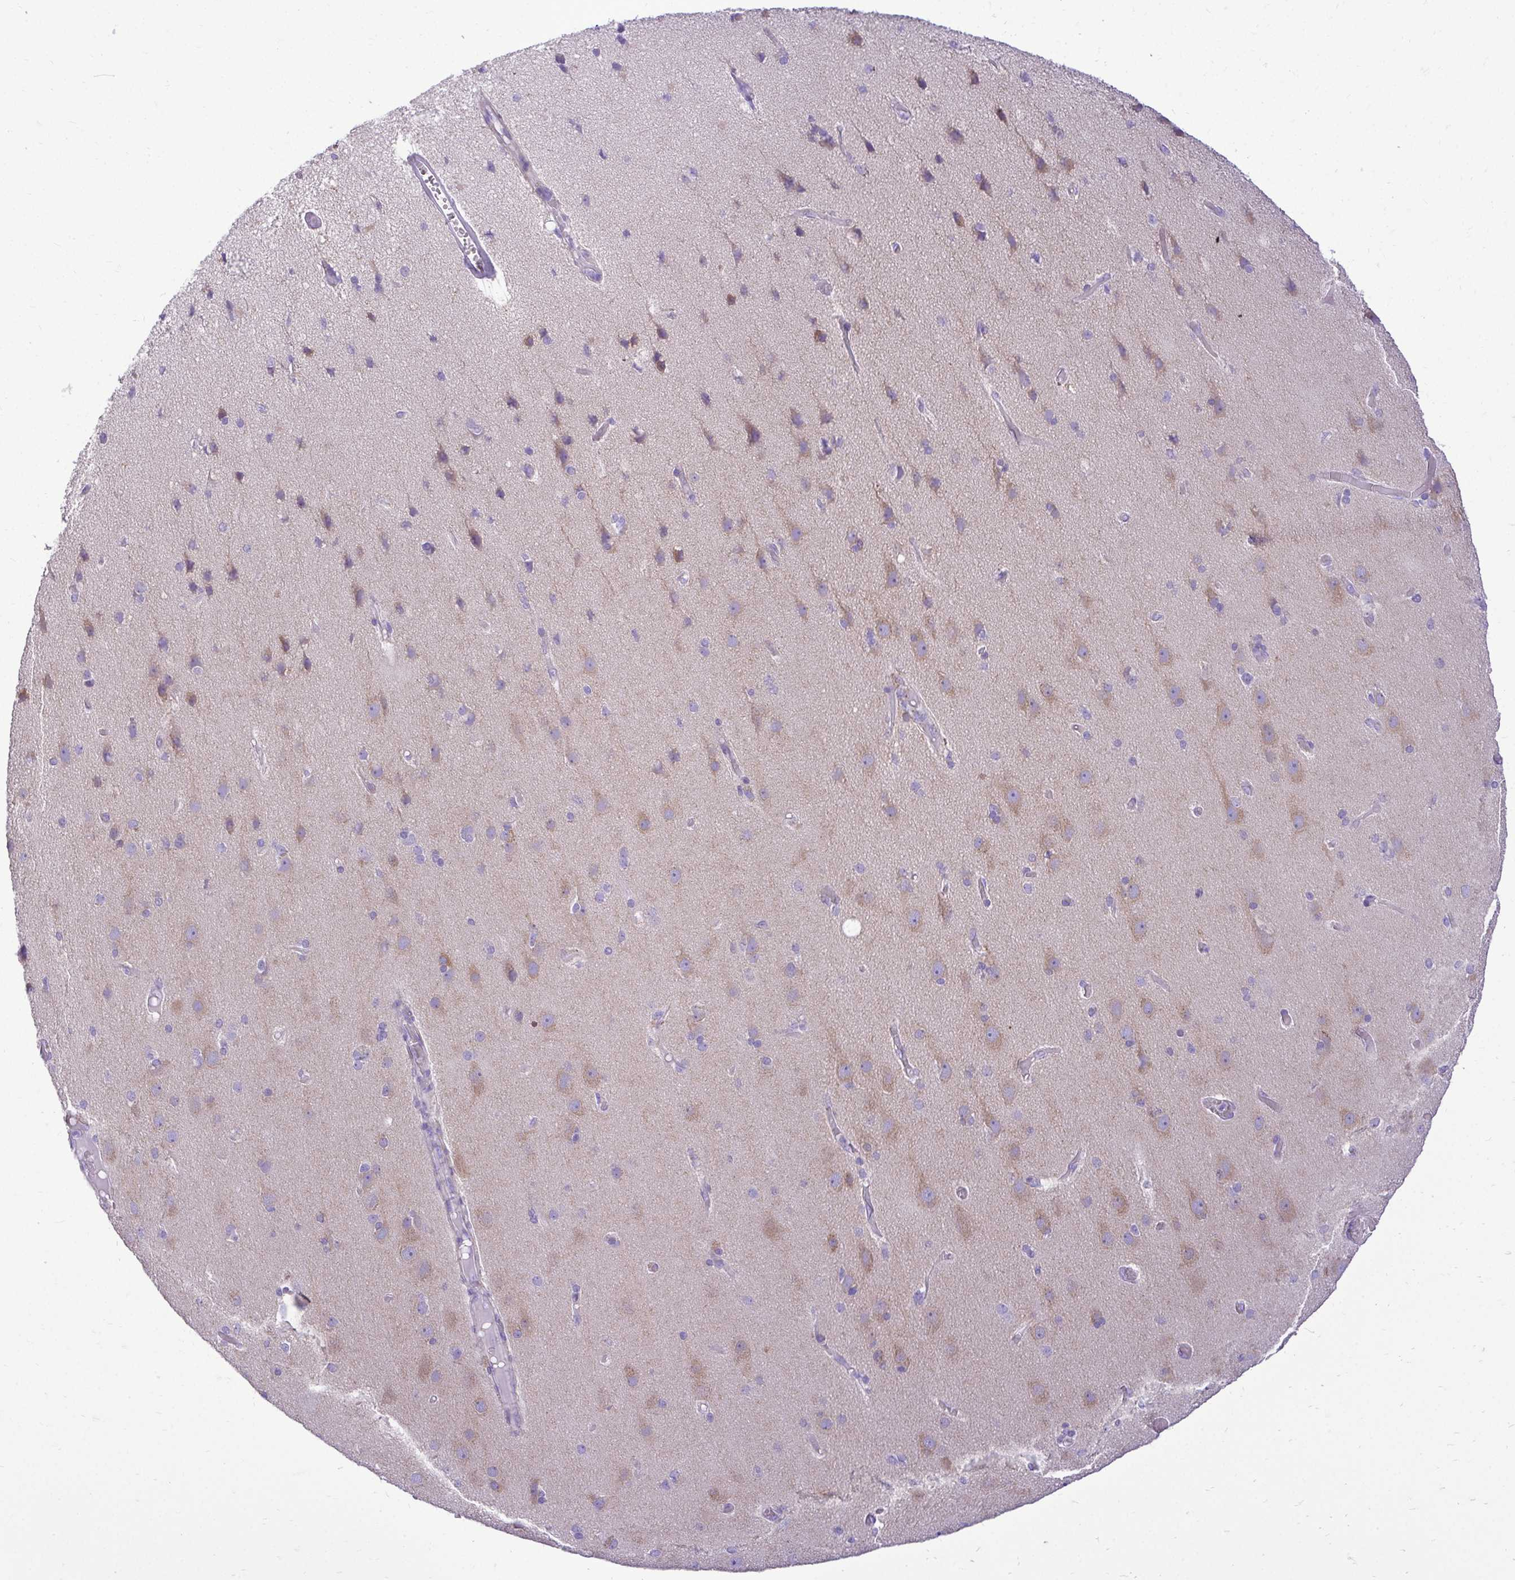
{"staining": {"intensity": "negative", "quantity": "none", "location": "none"}, "tissue": "cerebral cortex", "cell_type": "Endothelial cells", "image_type": "normal", "snomed": [{"axis": "morphology", "description": "Normal tissue, NOS"}, {"axis": "morphology", "description": "Glioma, malignant, High grade"}, {"axis": "topography", "description": "Cerebral cortex"}], "caption": "An image of cerebral cortex stained for a protein displays no brown staining in endothelial cells. The staining was performed using DAB (3,3'-diaminobenzidine) to visualize the protein expression in brown, while the nuclei were stained in blue with hematoxylin (Magnification: 20x).", "gene": "PELI3", "patient": {"sex": "male", "age": 71}}